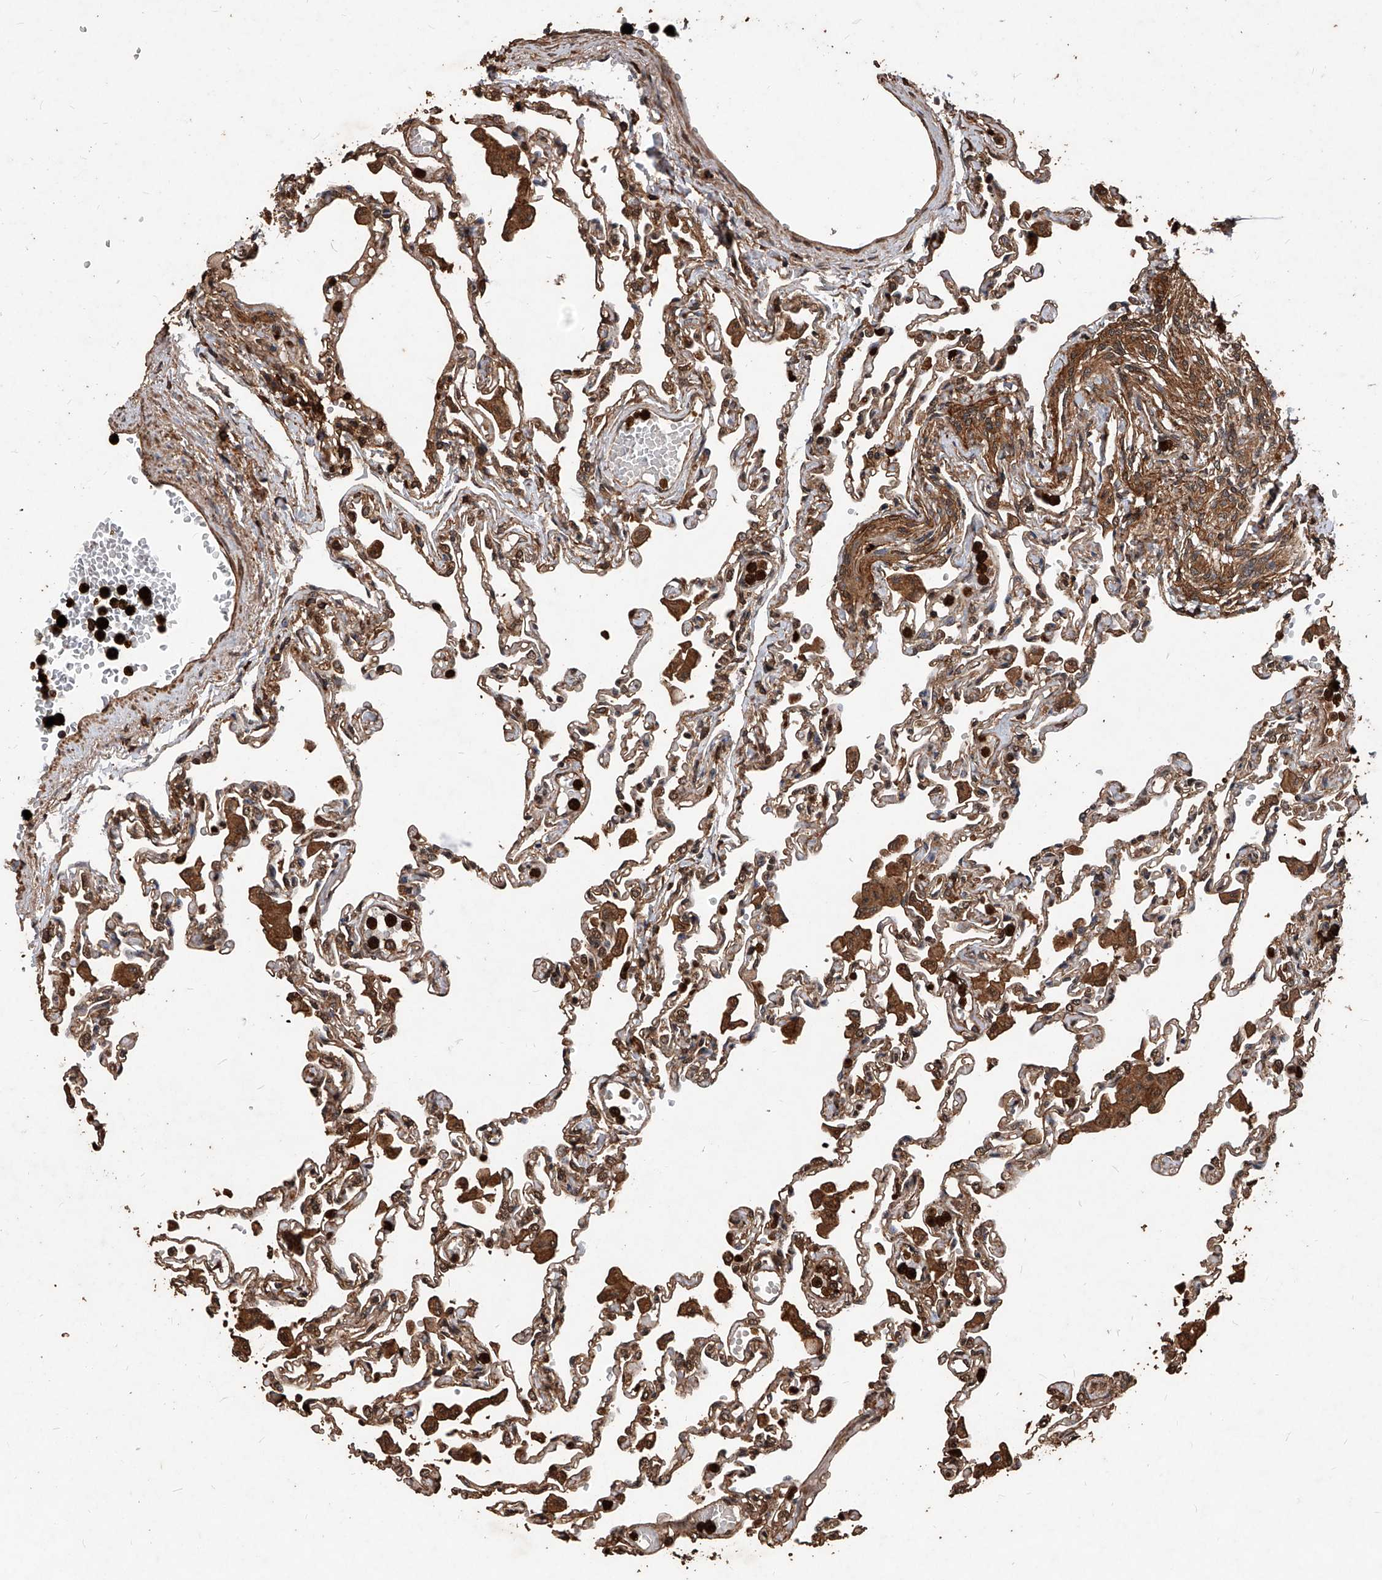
{"staining": {"intensity": "moderate", "quantity": ">75%", "location": "cytoplasmic/membranous"}, "tissue": "lung", "cell_type": "Alveolar cells", "image_type": "normal", "snomed": [{"axis": "morphology", "description": "Normal tissue, NOS"}, {"axis": "topography", "description": "Bronchus"}, {"axis": "topography", "description": "Lung"}], "caption": "Alveolar cells exhibit medium levels of moderate cytoplasmic/membranous expression in about >75% of cells in unremarkable lung. (brown staining indicates protein expression, while blue staining denotes nuclei).", "gene": "UCP2", "patient": {"sex": "female", "age": 49}}